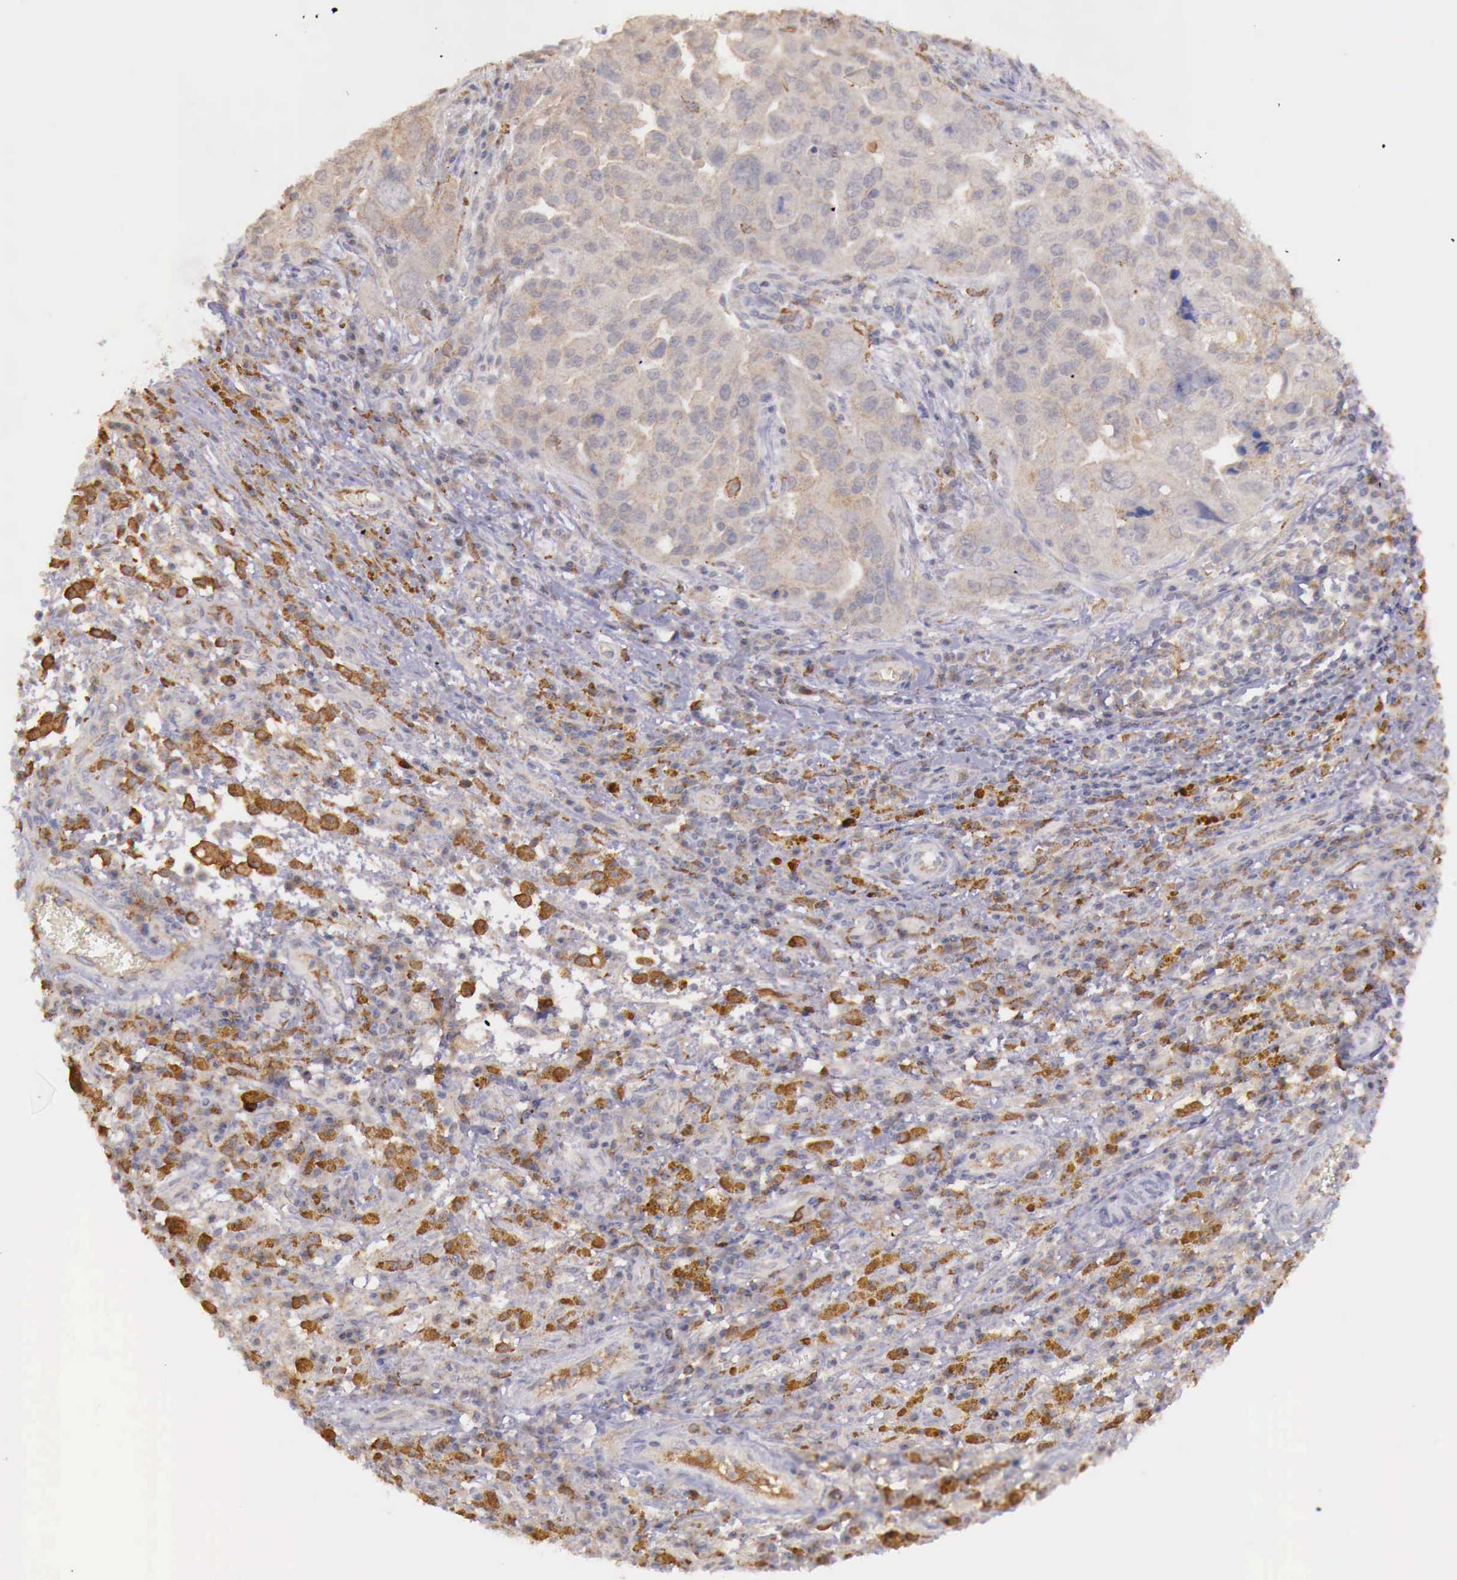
{"staining": {"intensity": "weak", "quantity": "25%-75%", "location": "cytoplasmic/membranous"}, "tissue": "ovarian cancer", "cell_type": "Tumor cells", "image_type": "cancer", "snomed": [{"axis": "morphology", "description": "Carcinoma, endometroid"}, {"axis": "topography", "description": "Ovary"}], "caption": "This image reveals immunohistochemistry (IHC) staining of human ovarian cancer (endometroid carcinoma), with low weak cytoplasmic/membranous expression in approximately 25%-75% of tumor cells.", "gene": "CHRDL1", "patient": {"sex": "female", "age": 75}}